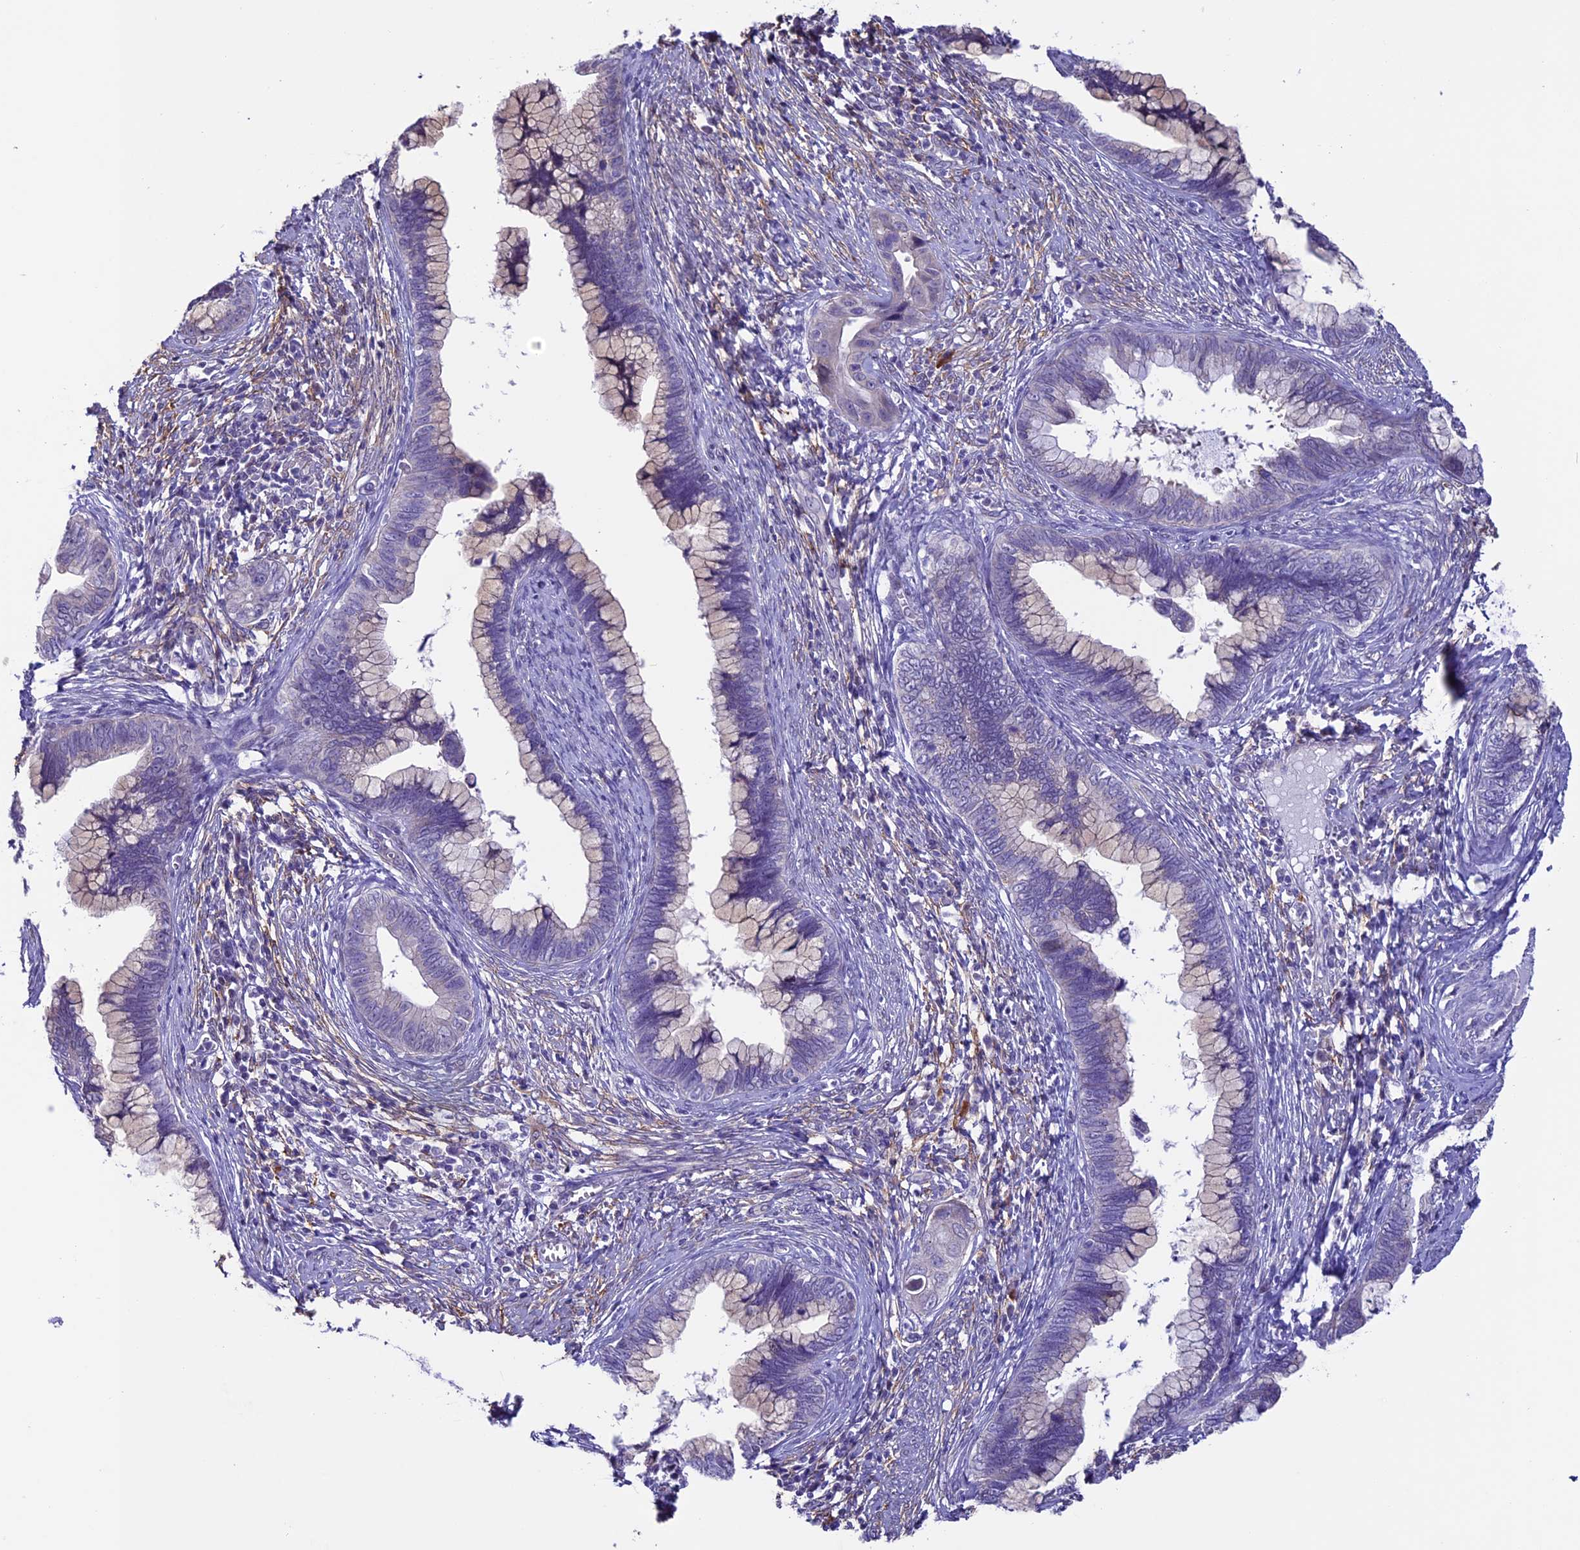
{"staining": {"intensity": "weak", "quantity": "<25%", "location": "cytoplasmic/membranous"}, "tissue": "cervical cancer", "cell_type": "Tumor cells", "image_type": "cancer", "snomed": [{"axis": "morphology", "description": "Adenocarcinoma, NOS"}, {"axis": "topography", "description": "Cervix"}], "caption": "Image shows no significant protein positivity in tumor cells of cervical cancer (adenocarcinoma). (DAB (3,3'-diaminobenzidine) IHC with hematoxylin counter stain).", "gene": "TMEM171", "patient": {"sex": "female", "age": 44}}